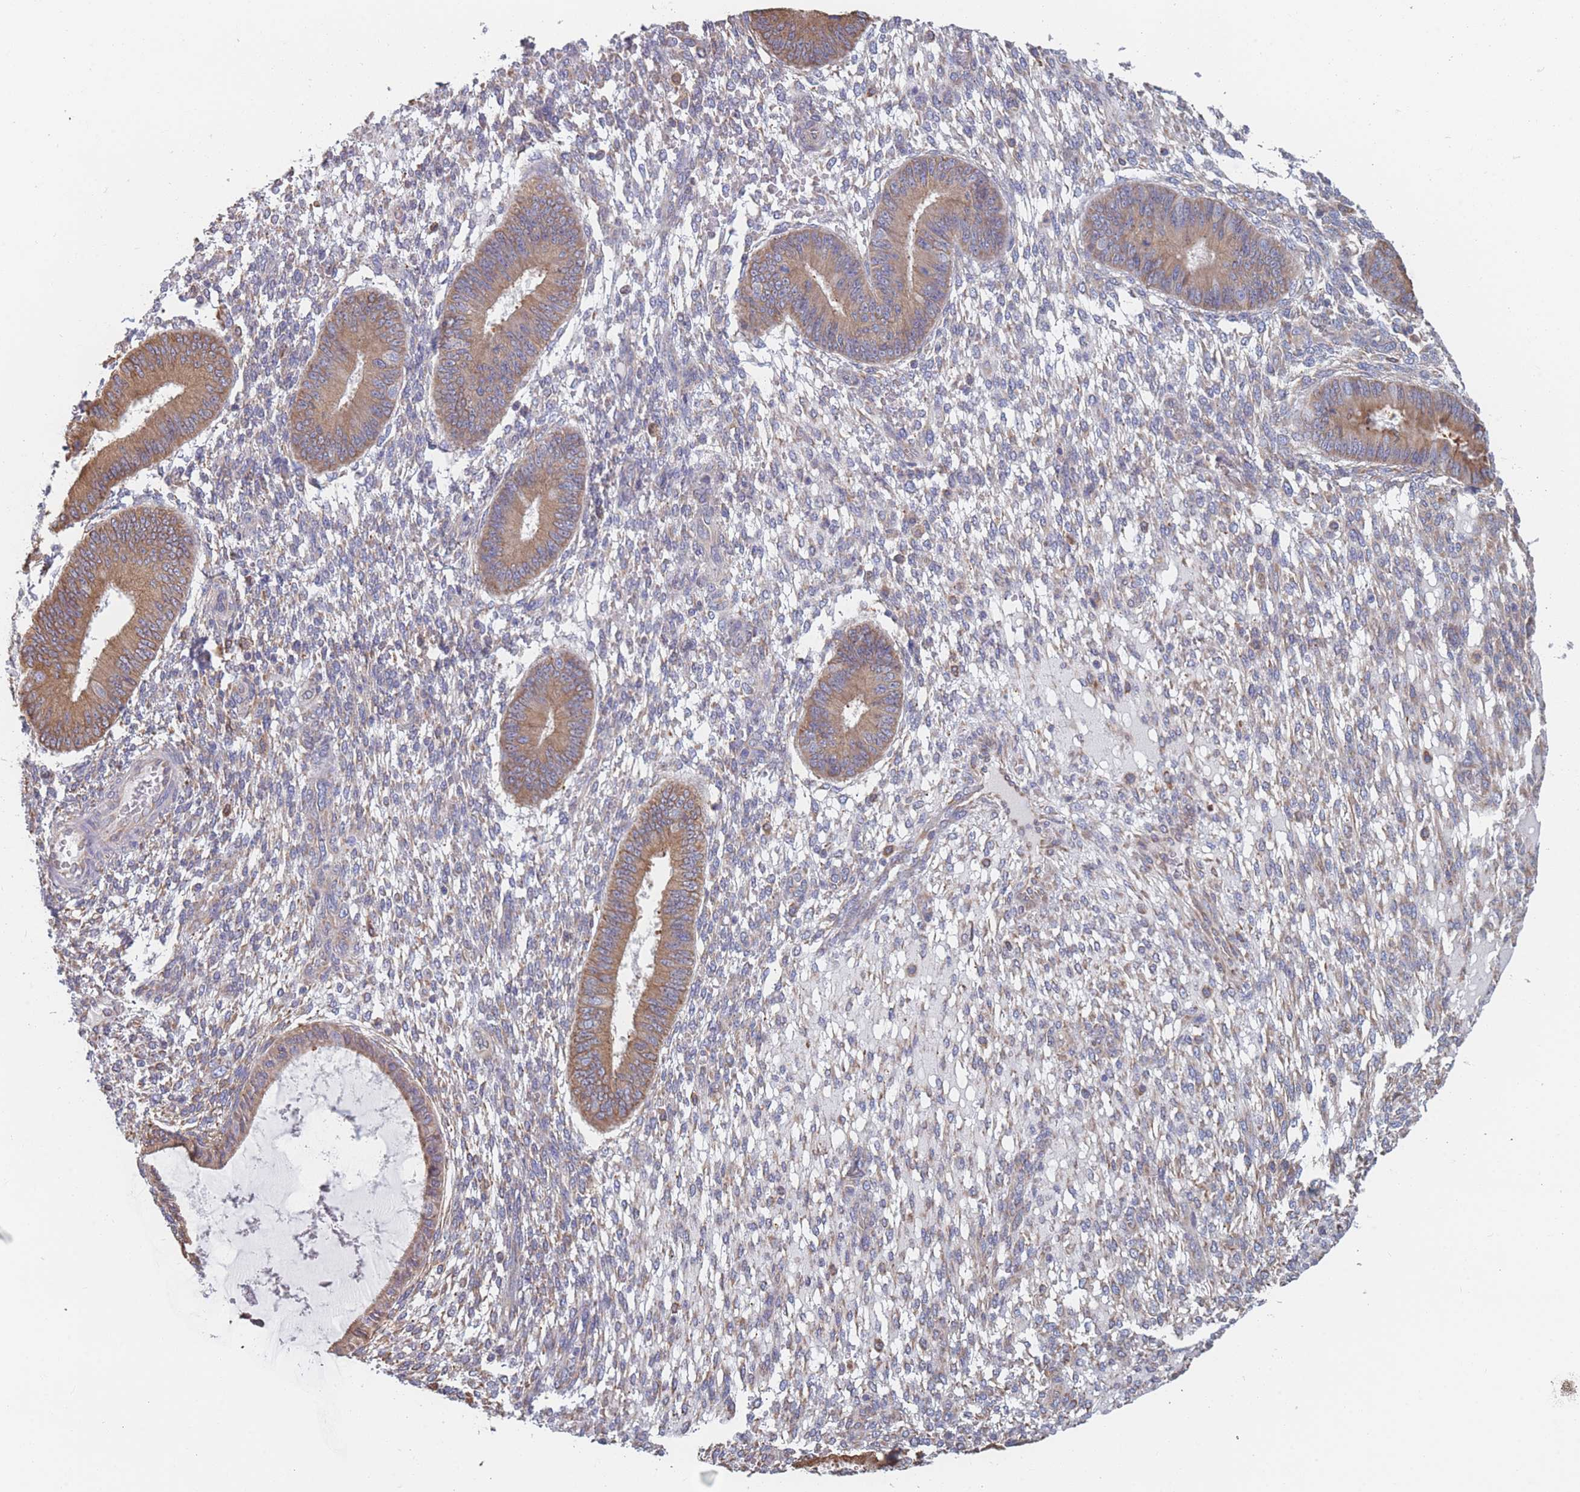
{"staining": {"intensity": "weak", "quantity": "<25%", "location": "cytoplasmic/membranous"}, "tissue": "endometrium", "cell_type": "Cells in endometrial stroma", "image_type": "normal", "snomed": [{"axis": "morphology", "description": "Normal tissue, NOS"}, {"axis": "topography", "description": "Endometrium"}], "caption": "Immunohistochemical staining of normal endometrium shows no significant positivity in cells in endometrial stroma.", "gene": "OR7C2", "patient": {"sex": "female", "age": 49}}